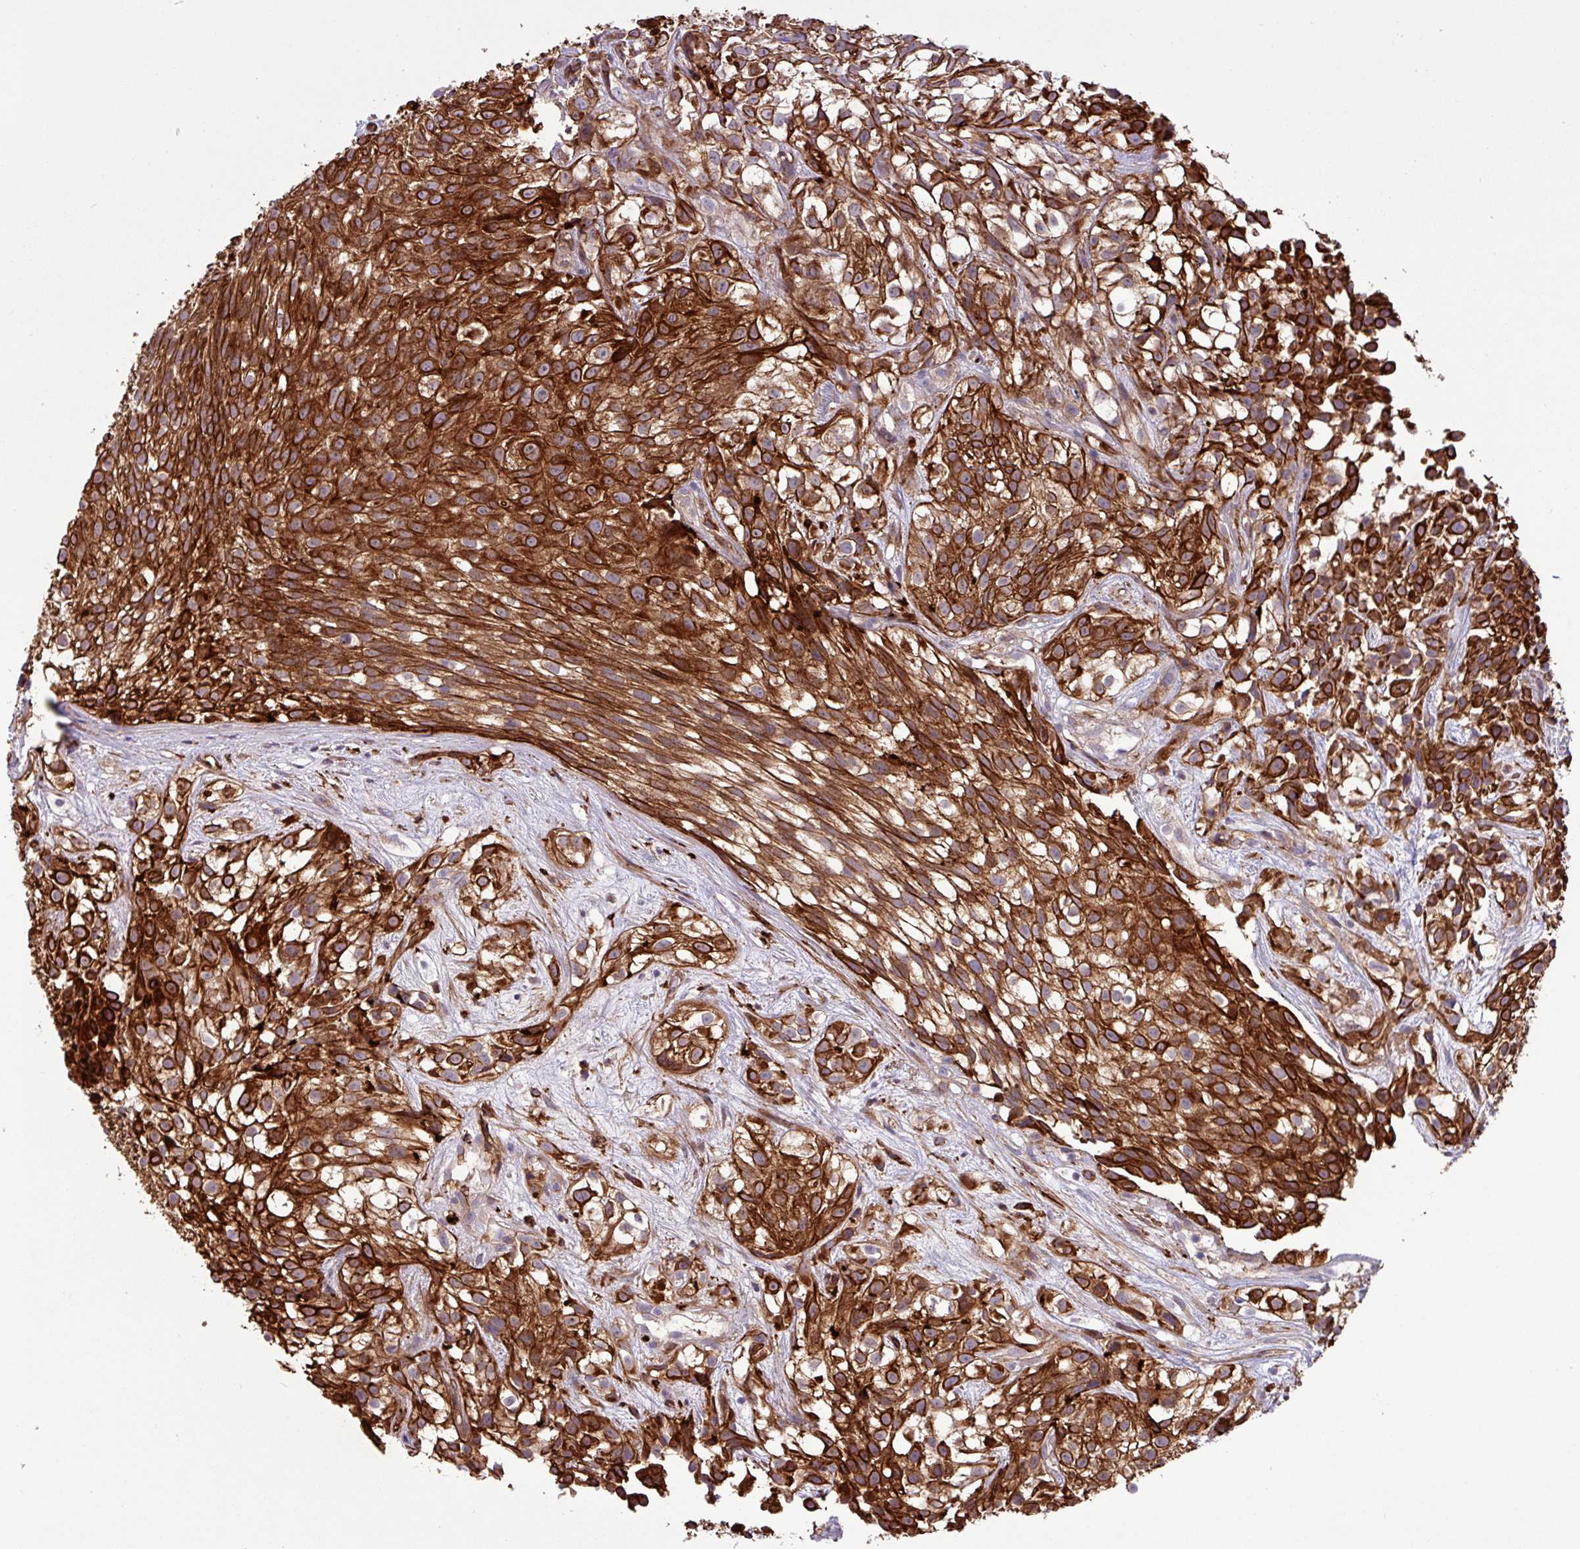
{"staining": {"intensity": "strong", "quantity": ">75%", "location": "cytoplasmic/membranous"}, "tissue": "urothelial cancer", "cell_type": "Tumor cells", "image_type": "cancer", "snomed": [{"axis": "morphology", "description": "Urothelial carcinoma, High grade"}, {"axis": "topography", "description": "Urinary bladder"}], "caption": "Urothelial carcinoma (high-grade) stained with a protein marker shows strong staining in tumor cells.", "gene": "CNTRL", "patient": {"sex": "male", "age": 56}}